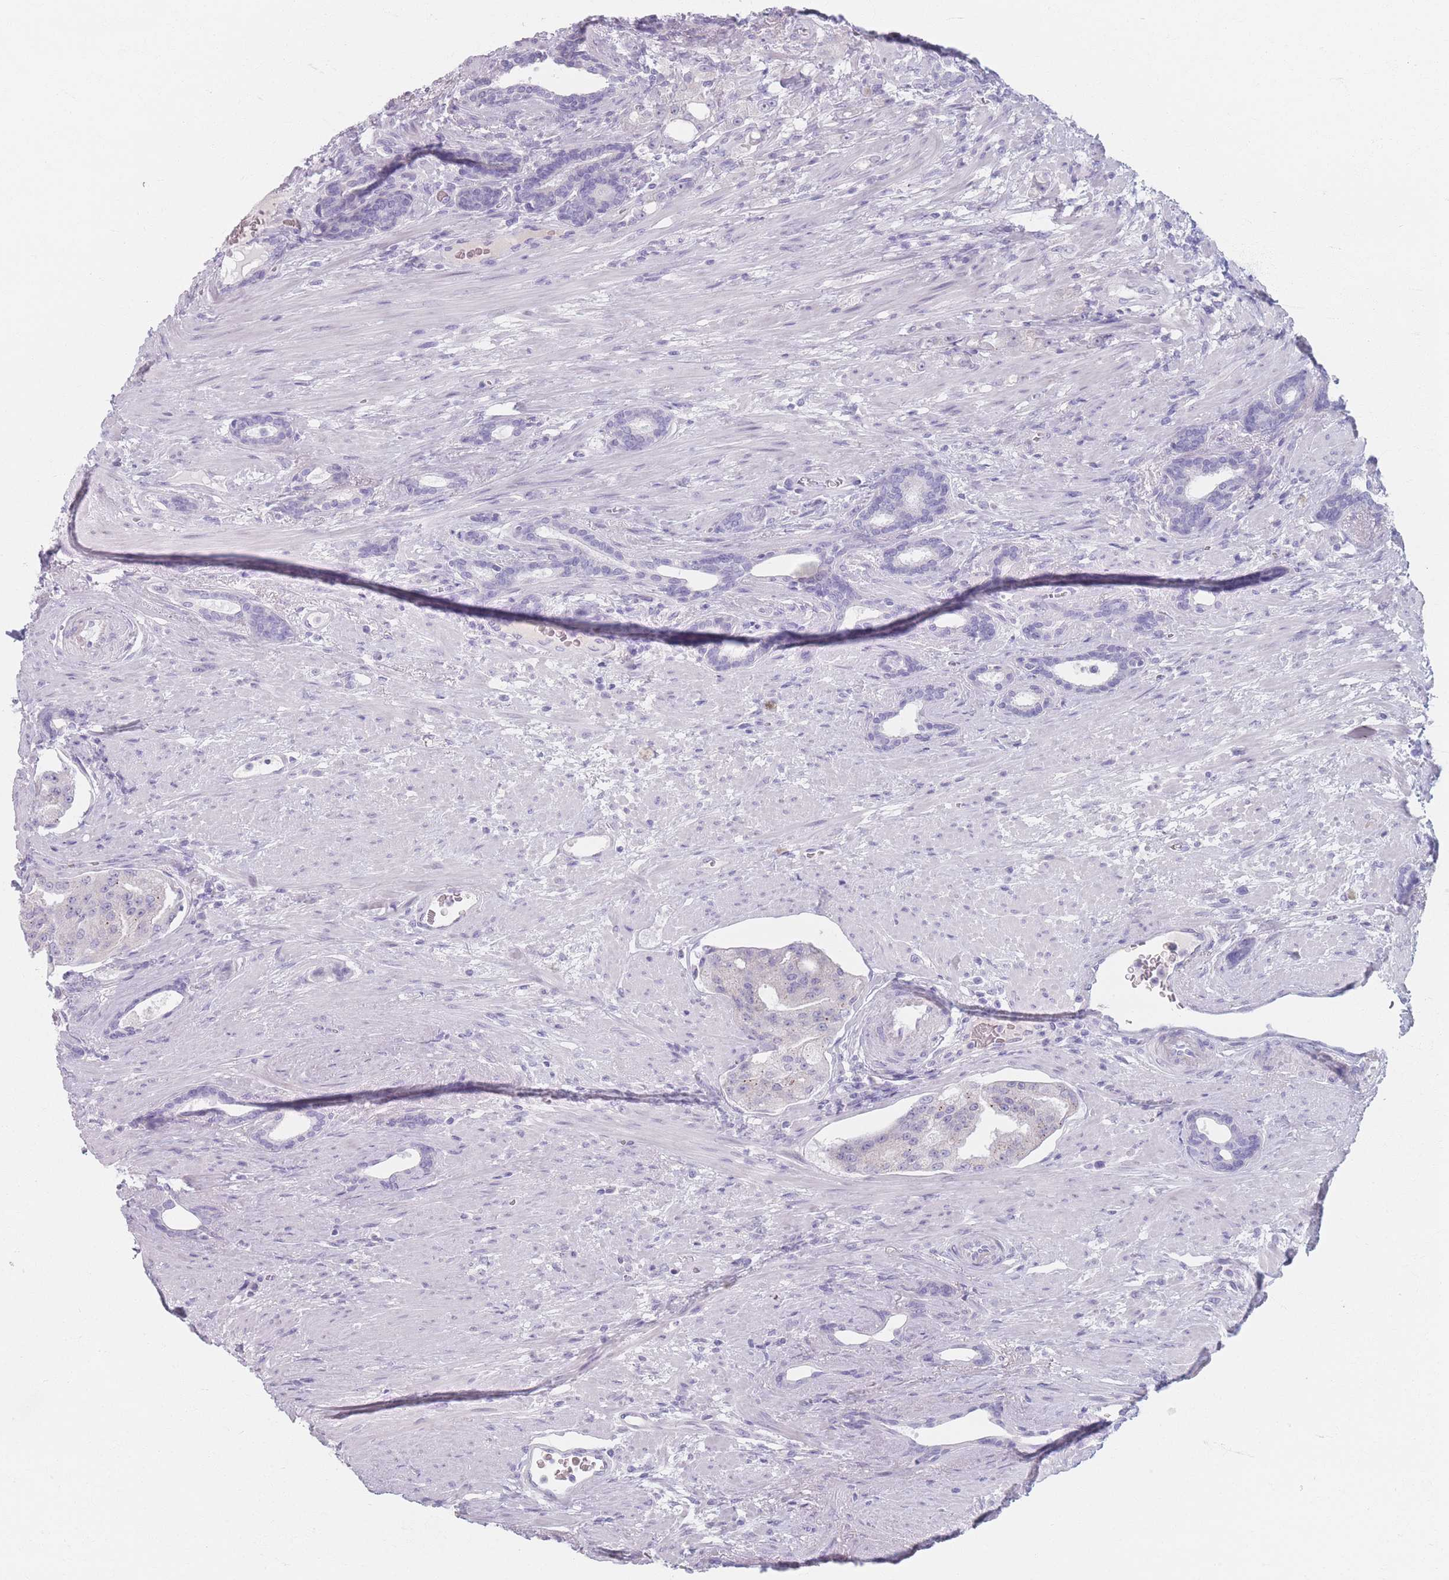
{"staining": {"intensity": "negative", "quantity": "none", "location": "none"}, "tissue": "prostate cancer", "cell_type": "Tumor cells", "image_type": "cancer", "snomed": [{"axis": "morphology", "description": "Adenocarcinoma, High grade"}, {"axis": "topography", "description": "Prostate"}], "caption": "A micrograph of human adenocarcinoma (high-grade) (prostate) is negative for staining in tumor cells. (Immunohistochemistry (ihc), brightfield microscopy, high magnification).", "gene": "PIGM", "patient": {"sex": "male", "age": 69}}